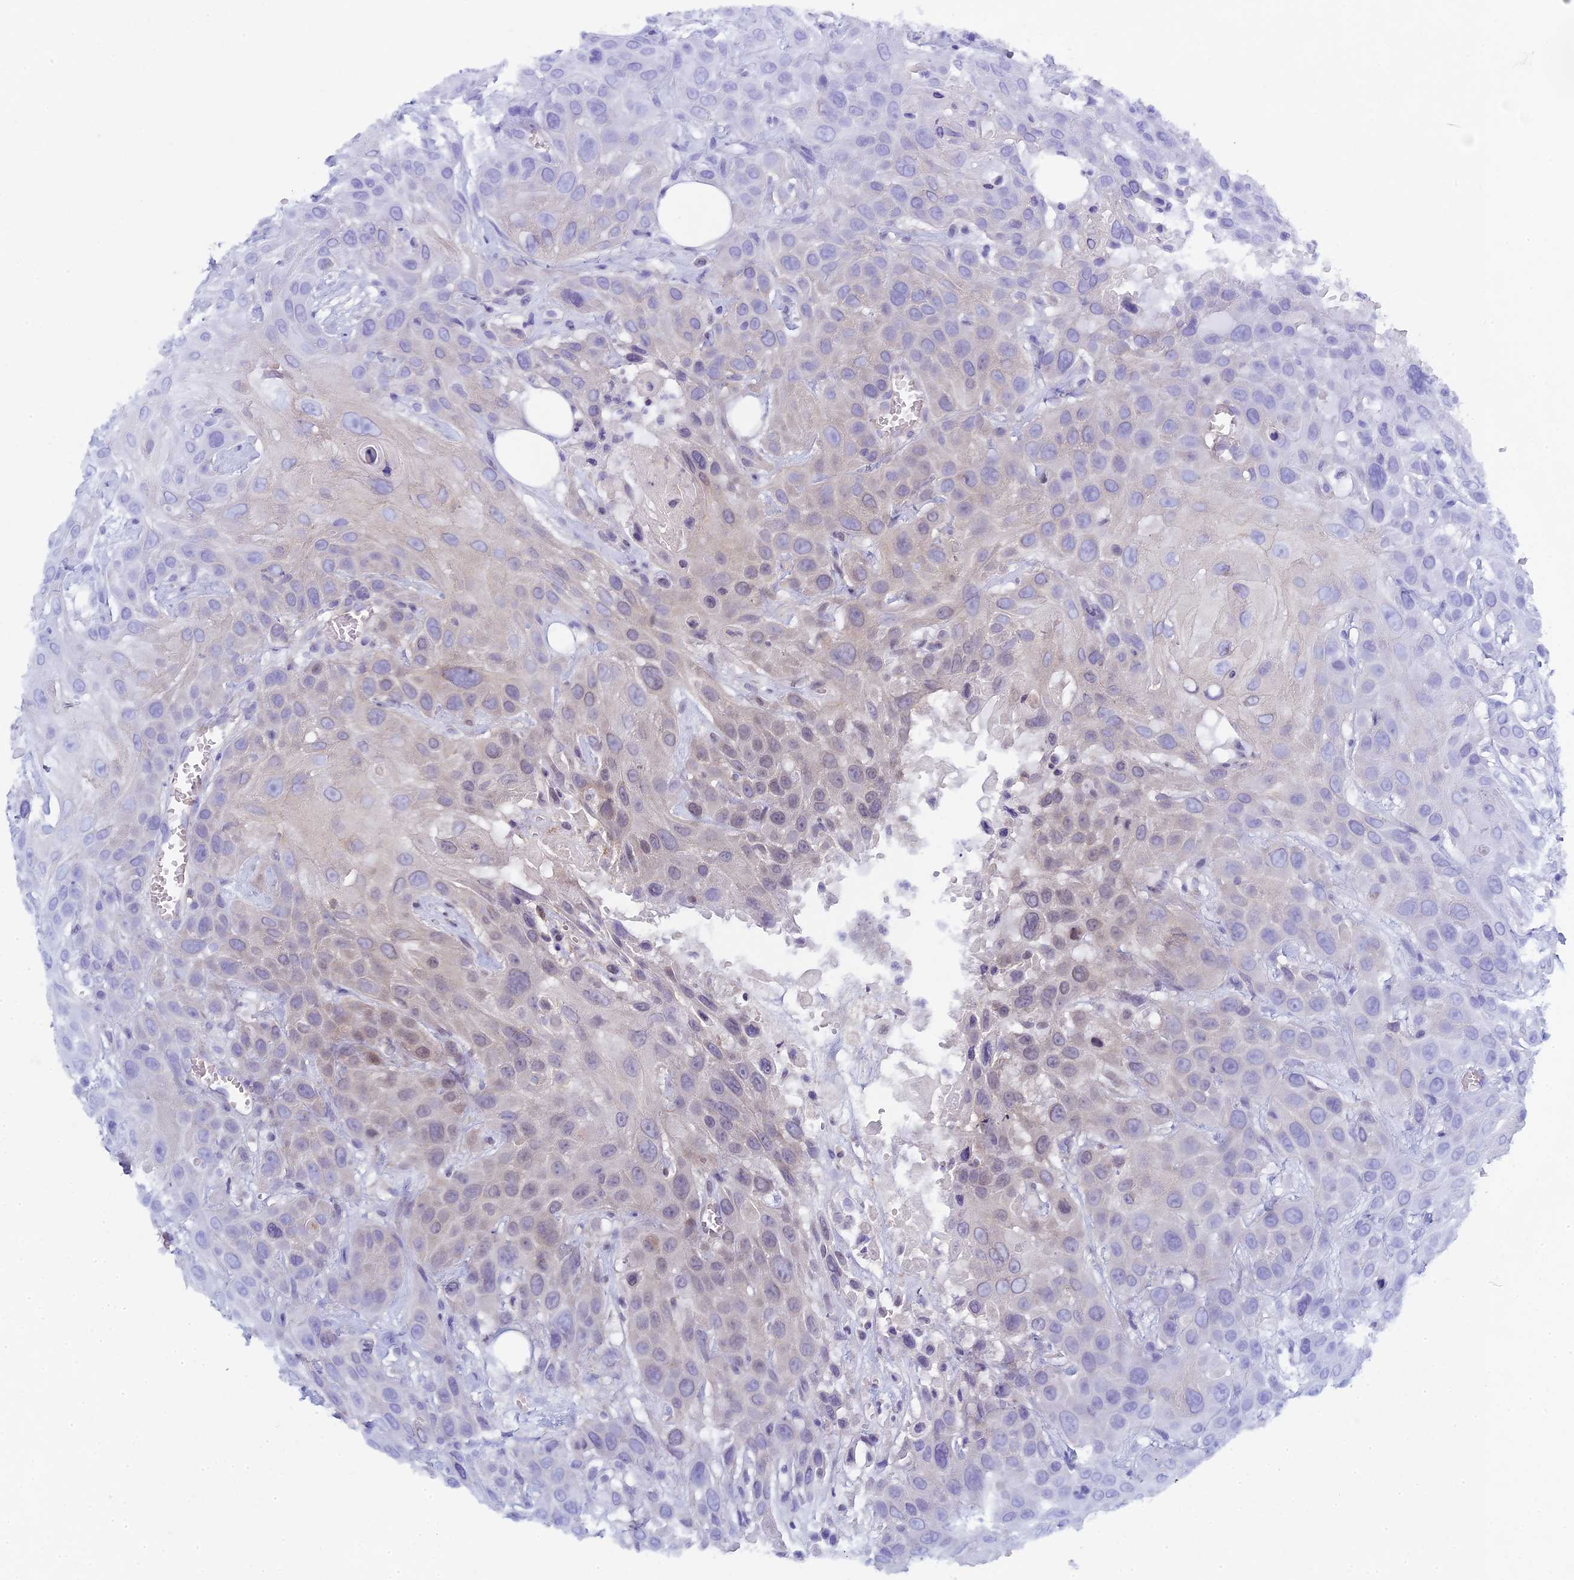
{"staining": {"intensity": "negative", "quantity": "none", "location": "none"}, "tissue": "head and neck cancer", "cell_type": "Tumor cells", "image_type": "cancer", "snomed": [{"axis": "morphology", "description": "Squamous cell carcinoma, NOS"}, {"axis": "topography", "description": "Head-Neck"}], "caption": "There is no significant expression in tumor cells of head and neck cancer (squamous cell carcinoma). (Immunohistochemistry, brightfield microscopy, high magnification).", "gene": "DIXDC1", "patient": {"sex": "male", "age": 81}}